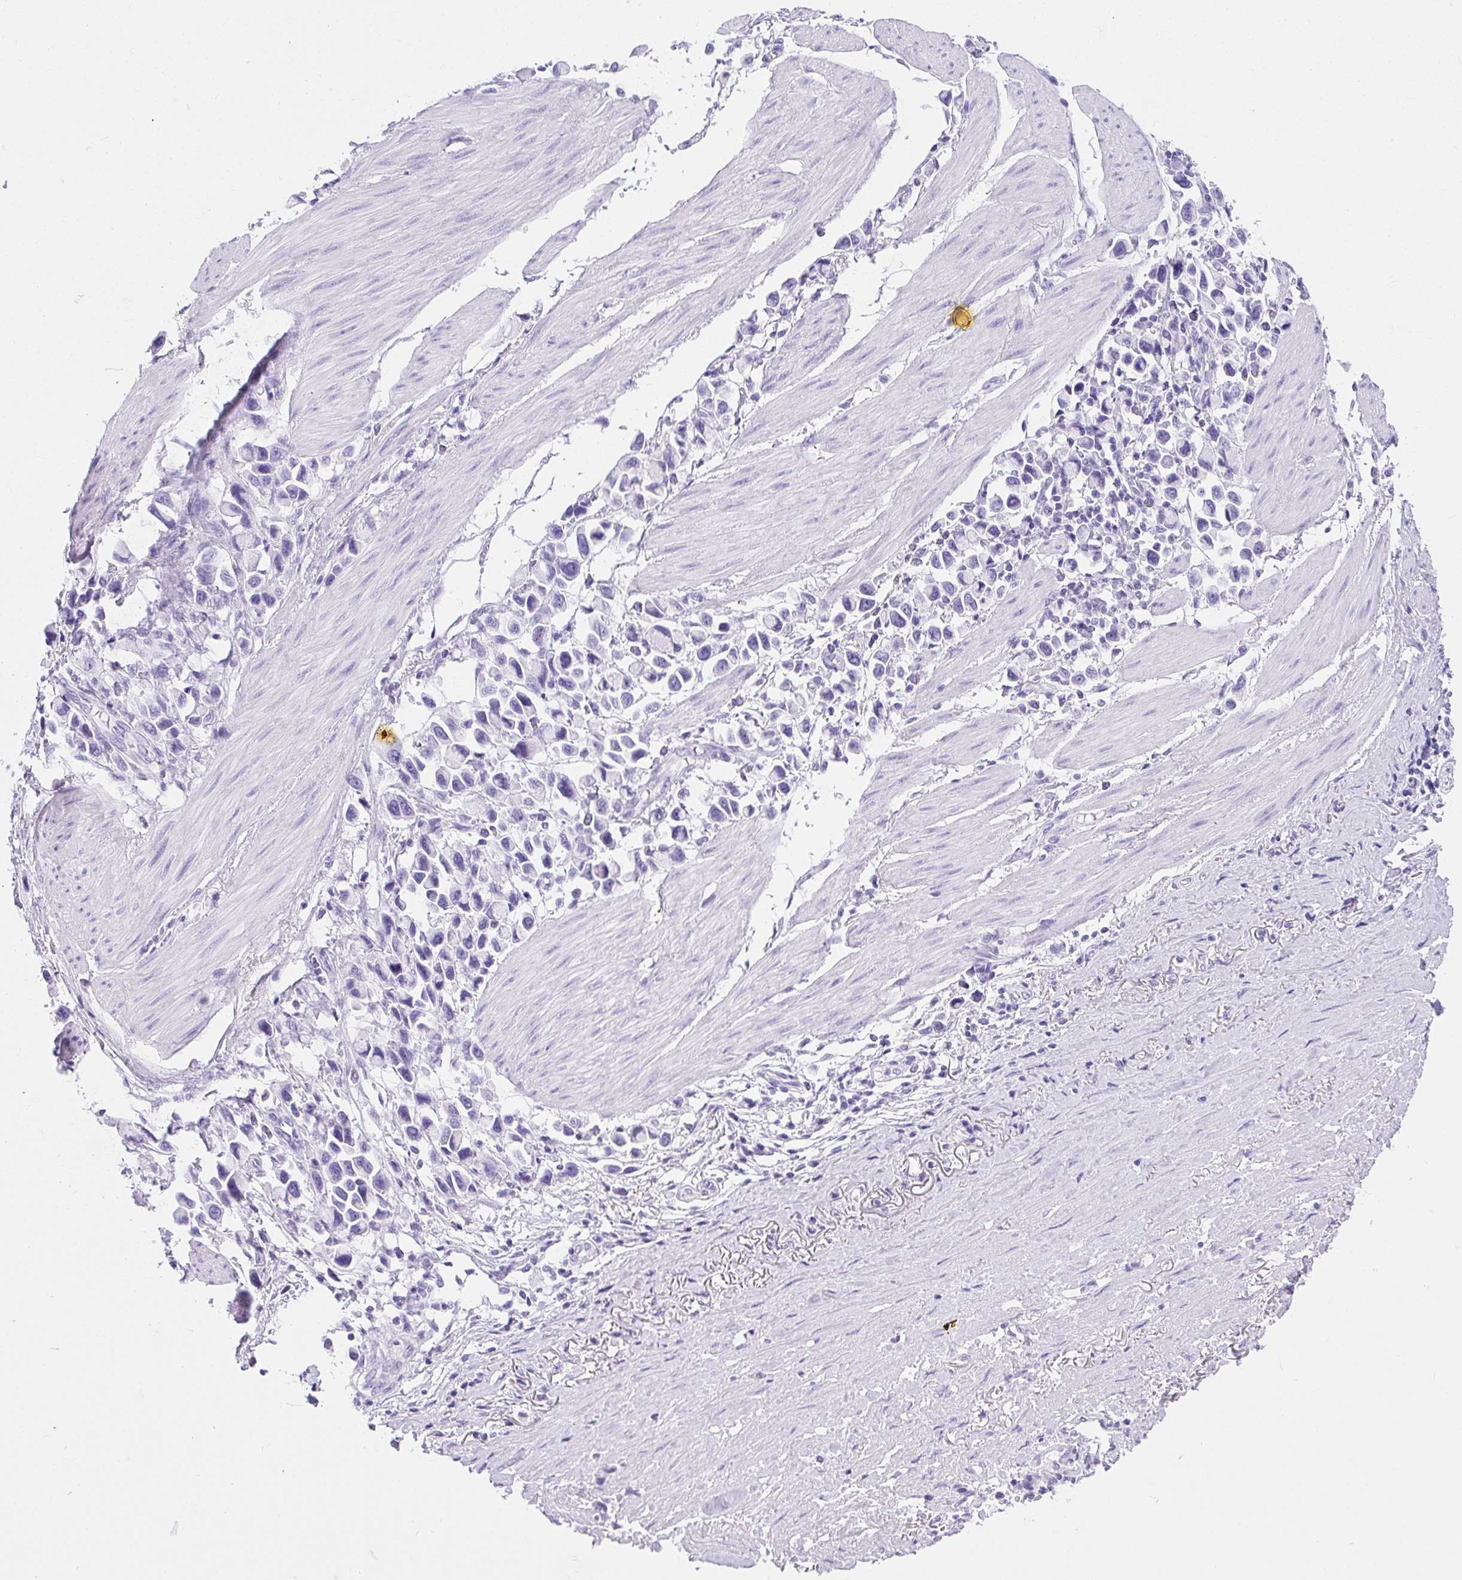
{"staining": {"intensity": "negative", "quantity": "none", "location": "none"}, "tissue": "stomach cancer", "cell_type": "Tumor cells", "image_type": "cancer", "snomed": [{"axis": "morphology", "description": "Adenocarcinoma, NOS"}, {"axis": "topography", "description": "Stomach"}], "caption": "Human adenocarcinoma (stomach) stained for a protein using immunohistochemistry displays no expression in tumor cells.", "gene": "AVIL", "patient": {"sex": "female", "age": 81}}